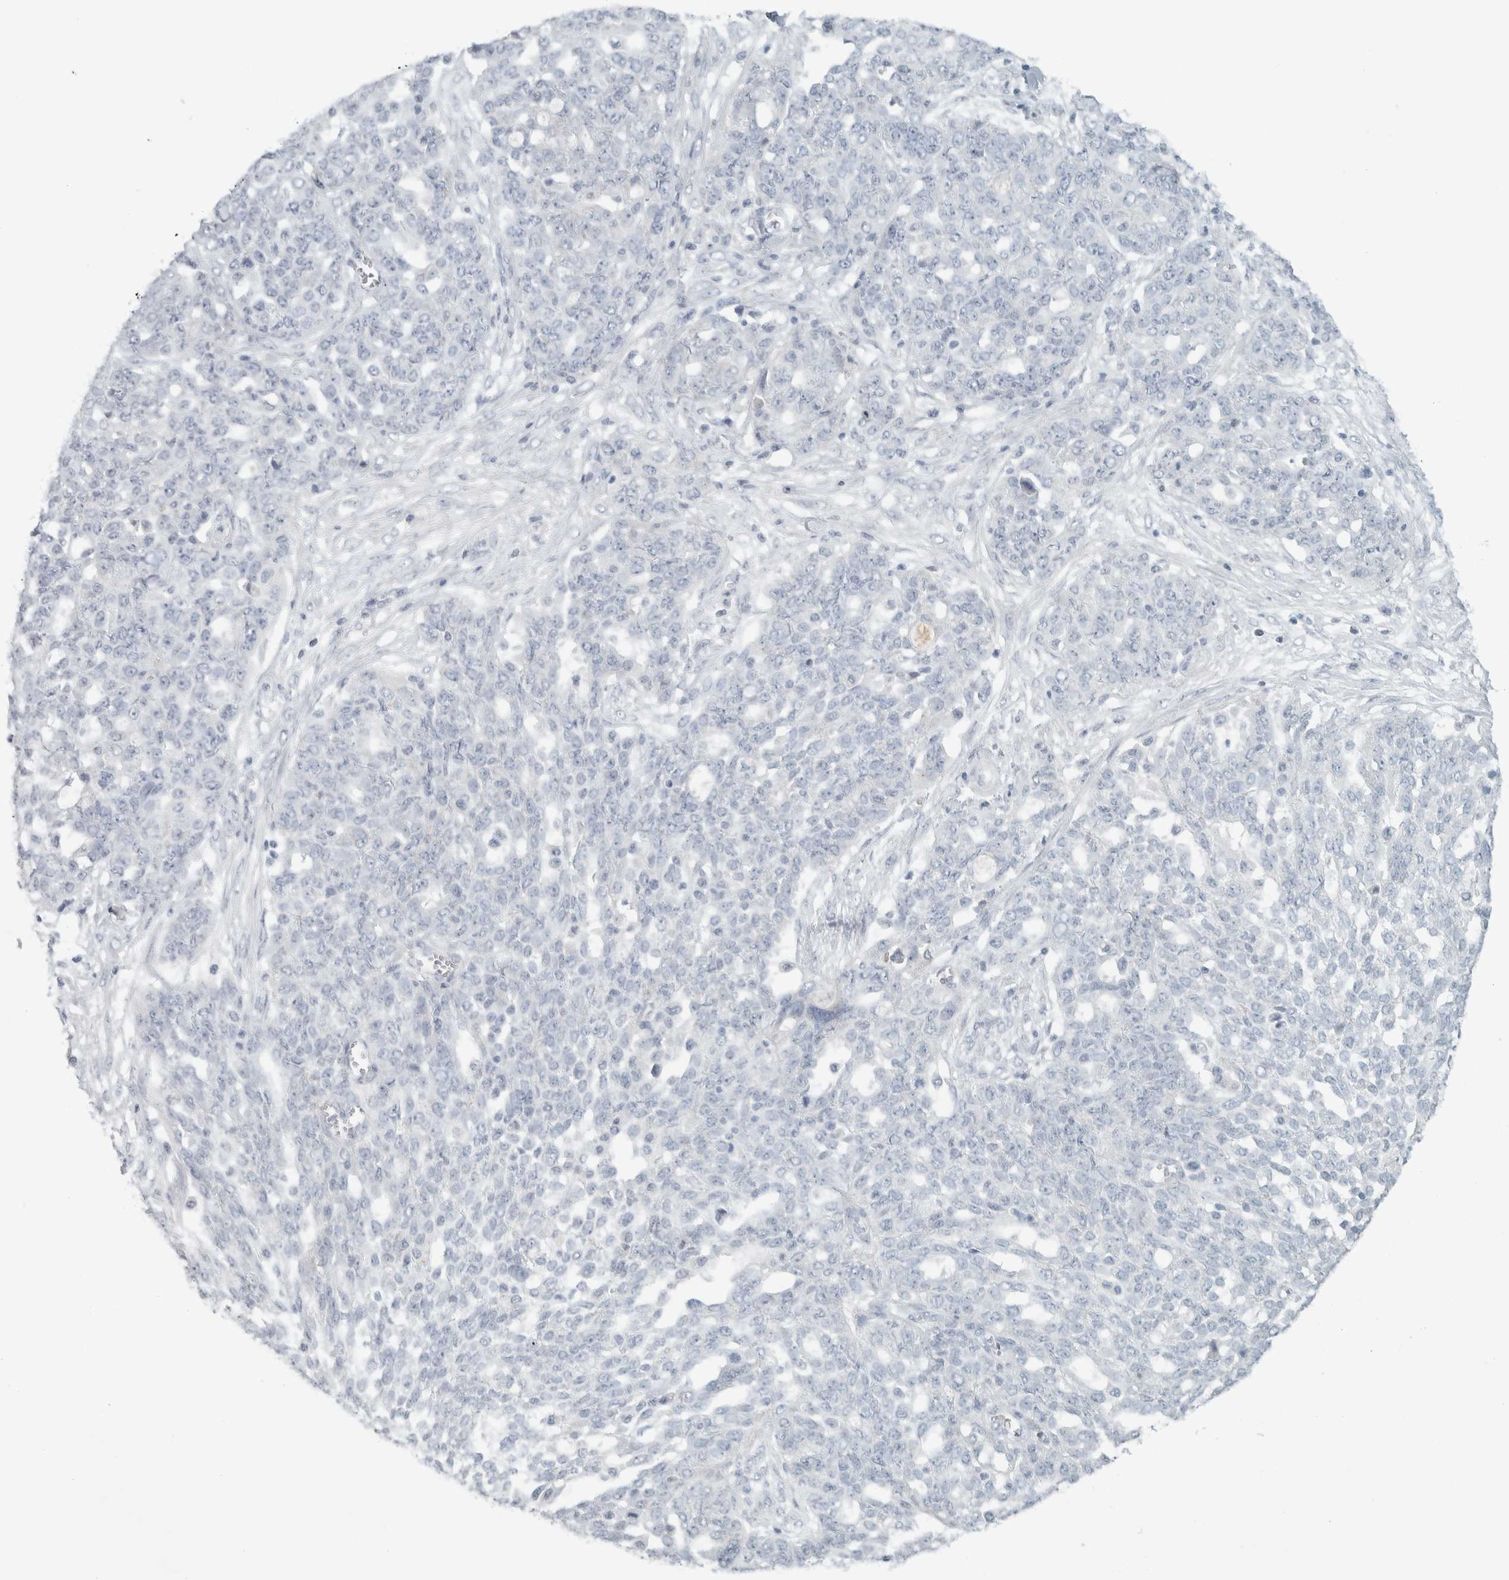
{"staining": {"intensity": "negative", "quantity": "none", "location": "none"}, "tissue": "ovarian cancer", "cell_type": "Tumor cells", "image_type": "cancer", "snomed": [{"axis": "morphology", "description": "Cystadenocarcinoma, serous, NOS"}, {"axis": "topography", "description": "Soft tissue"}, {"axis": "topography", "description": "Ovary"}], "caption": "Immunohistochemistry (IHC) histopathology image of neoplastic tissue: serous cystadenocarcinoma (ovarian) stained with DAB (3,3'-diaminobenzidine) displays no significant protein expression in tumor cells. (Brightfield microscopy of DAB immunohistochemistry (IHC) at high magnification).", "gene": "TRIT1", "patient": {"sex": "female", "age": 57}}